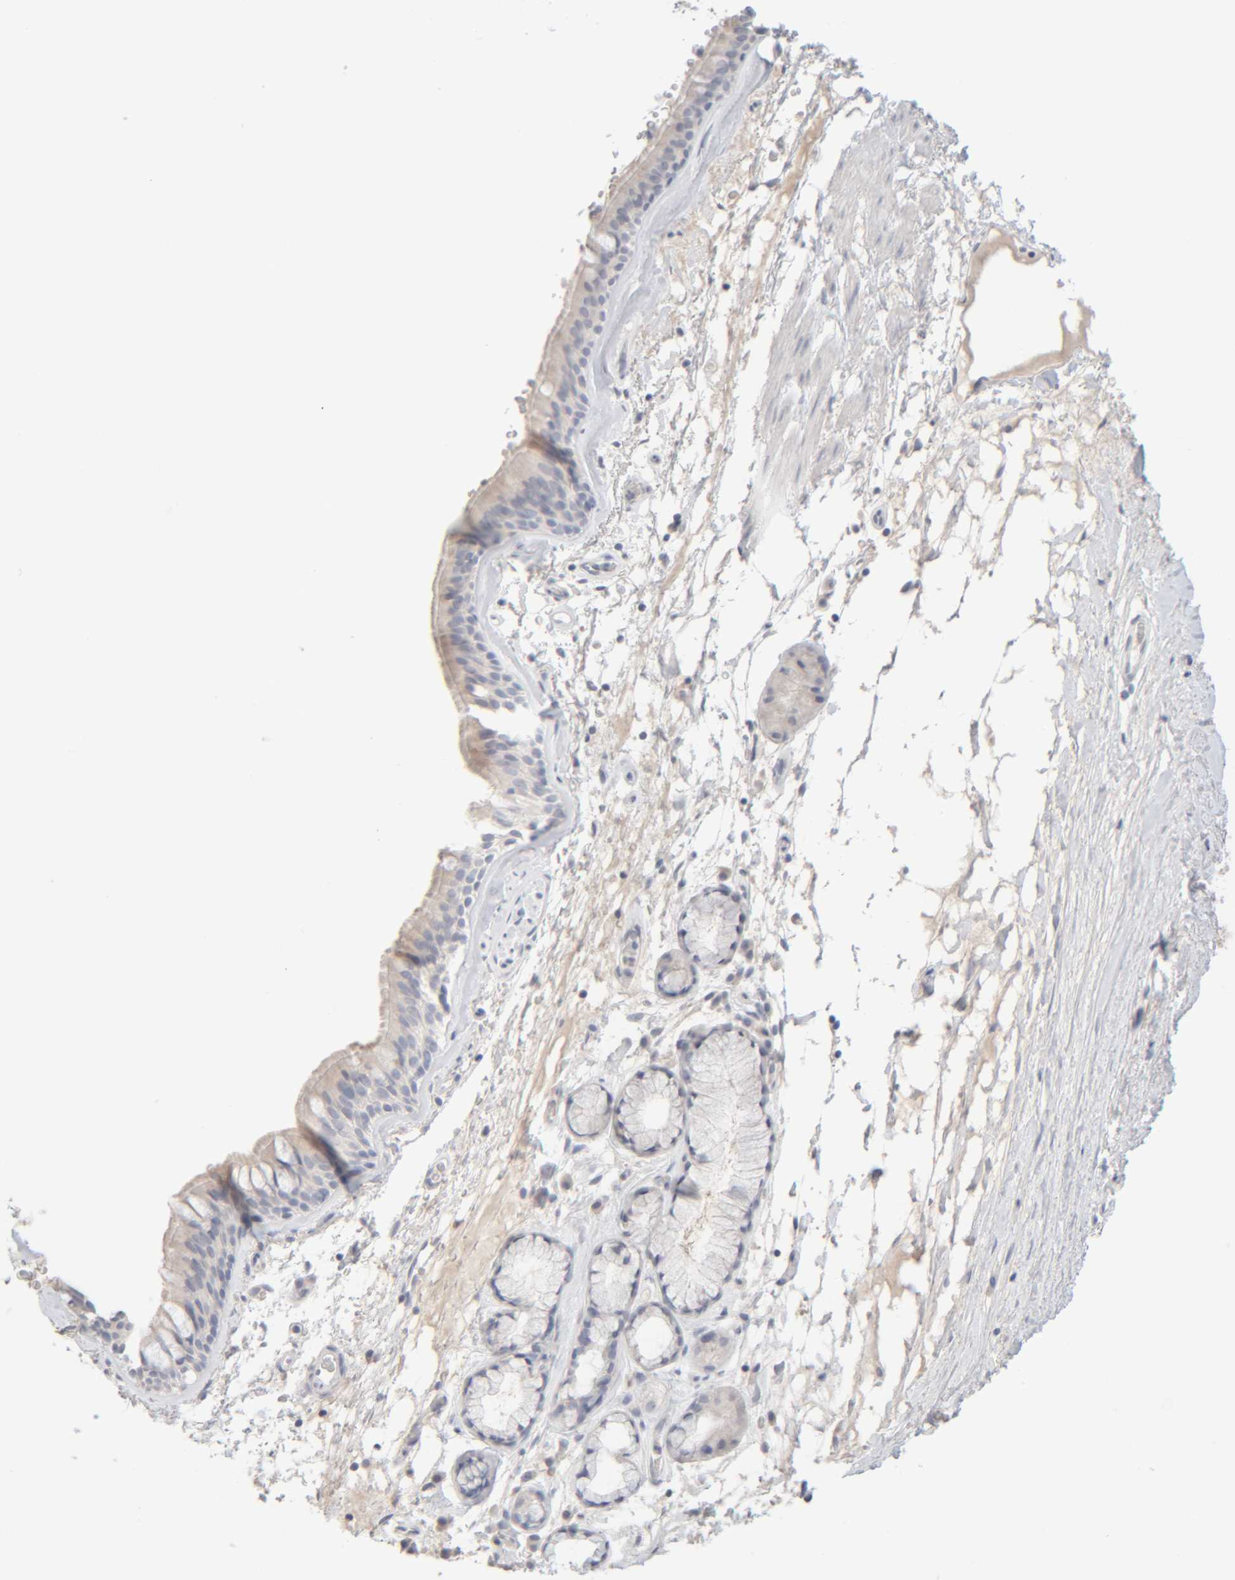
{"staining": {"intensity": "negative", "quantity": "none", "location": "none"}, "tissue": "bronchus", "cell_type": "Respiratory epithelial cells", "image_type": "normal", "snomed": [{"axis": "morphology", "description": "Normal tissue, NOS"}, {"axis": "topography", "description": "Cartilage tissue"}], "caption": "Immunohistochemistry (IHC) of normal human bronchus reveals no expression in respiratory epithelial cells.", "gene": "RIDA", "patient": {"sex": "female", "age": 63}}